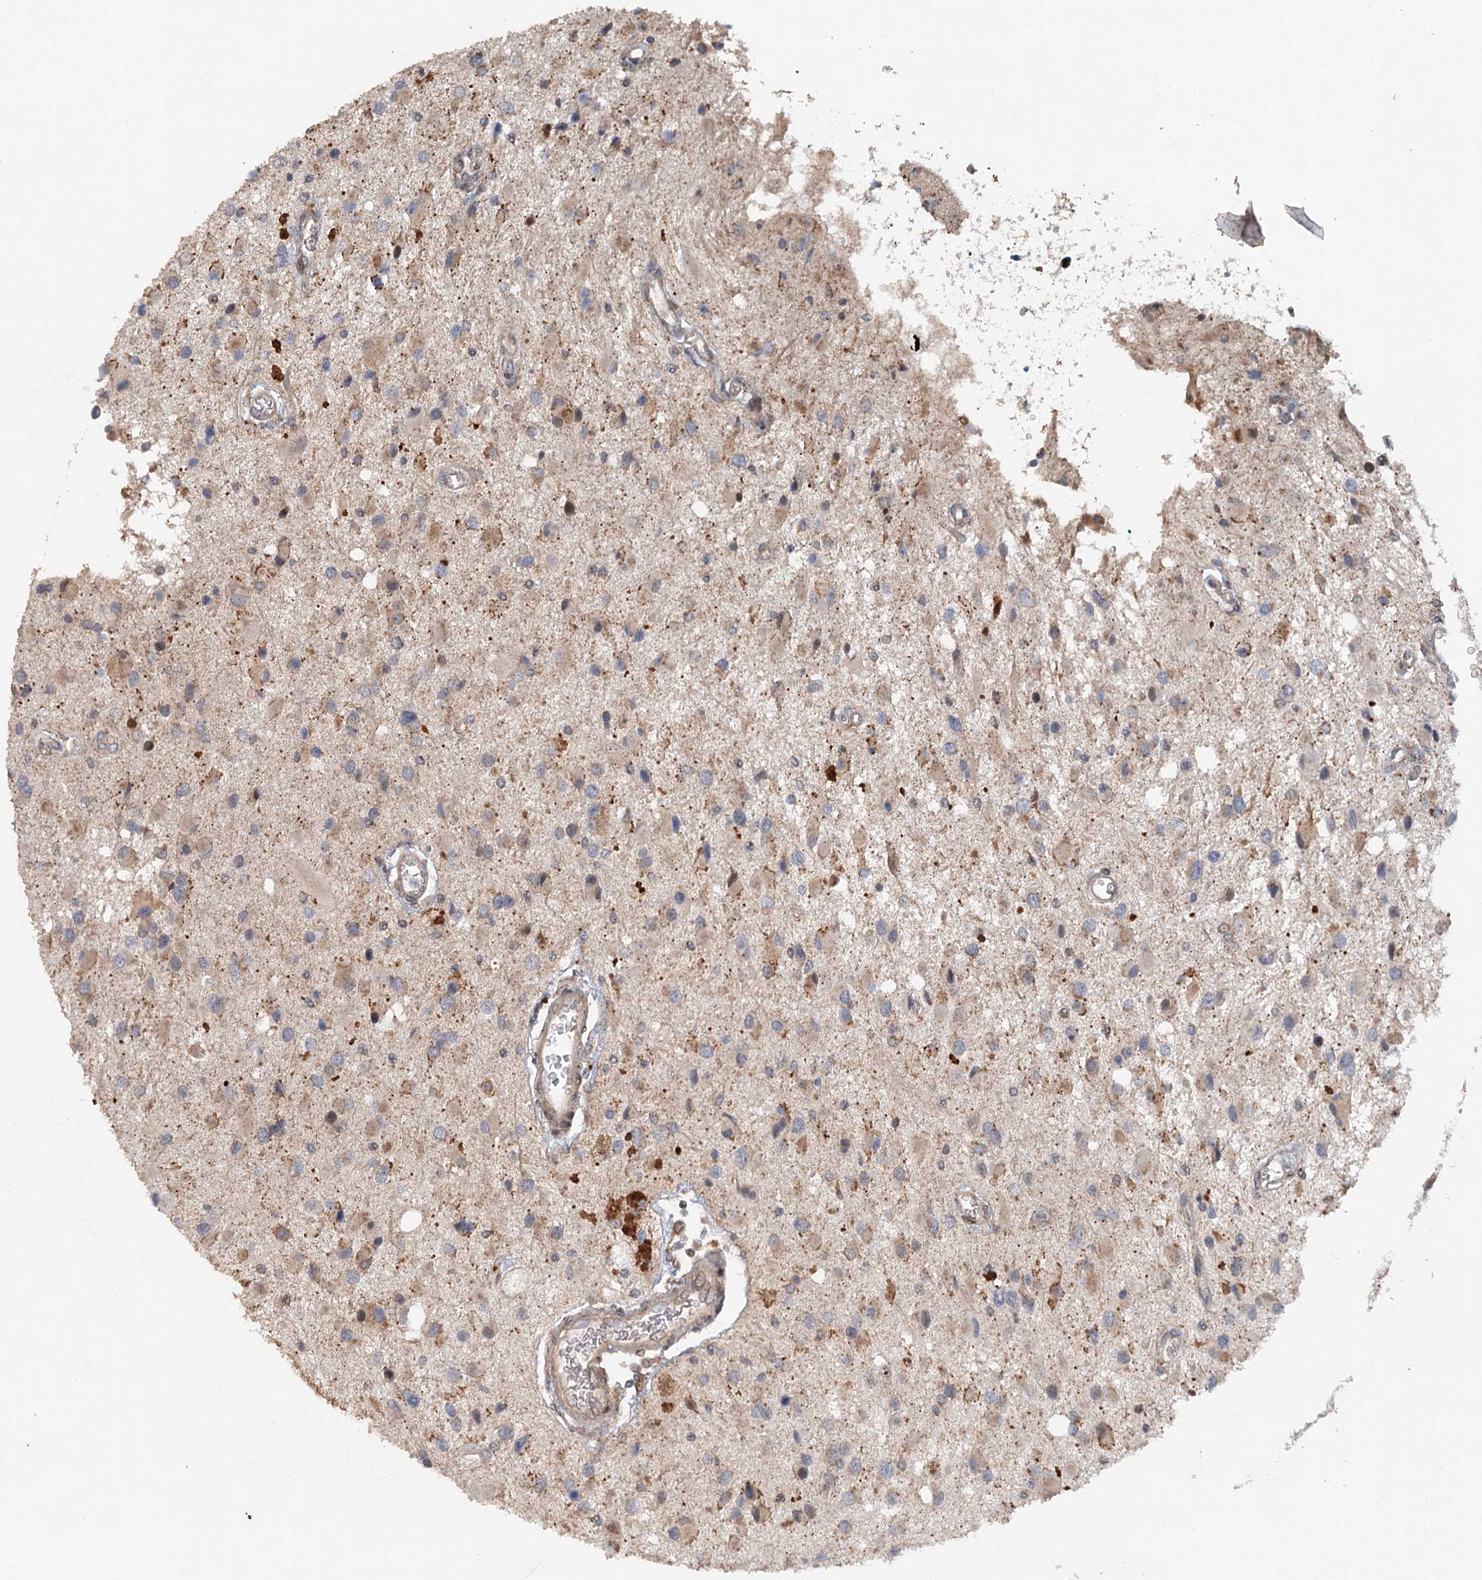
{"staining": {"intensity": "weak", "quantity": "<25%", "location": "cytoplasmic/membranous"}, "tissue": "glioma", "cell_type": "Tumor cells", "image_type": "cancer", "snomed": [{"axis": "morphology", "description": "Glioma, malignant, High grade"}, {"axis": "topography", "description": "Brain"}], "caption": "Photomicrograph shows no significant protein positivity in tumor cells of glioma. The staining is performed using DAB (3,3'-diaminobenzidine) brown chromogen with nuclei counter-stained in using hematoxylin.", "gene": "SRPX2", "patient": {"sex": "male", "age": 53}}